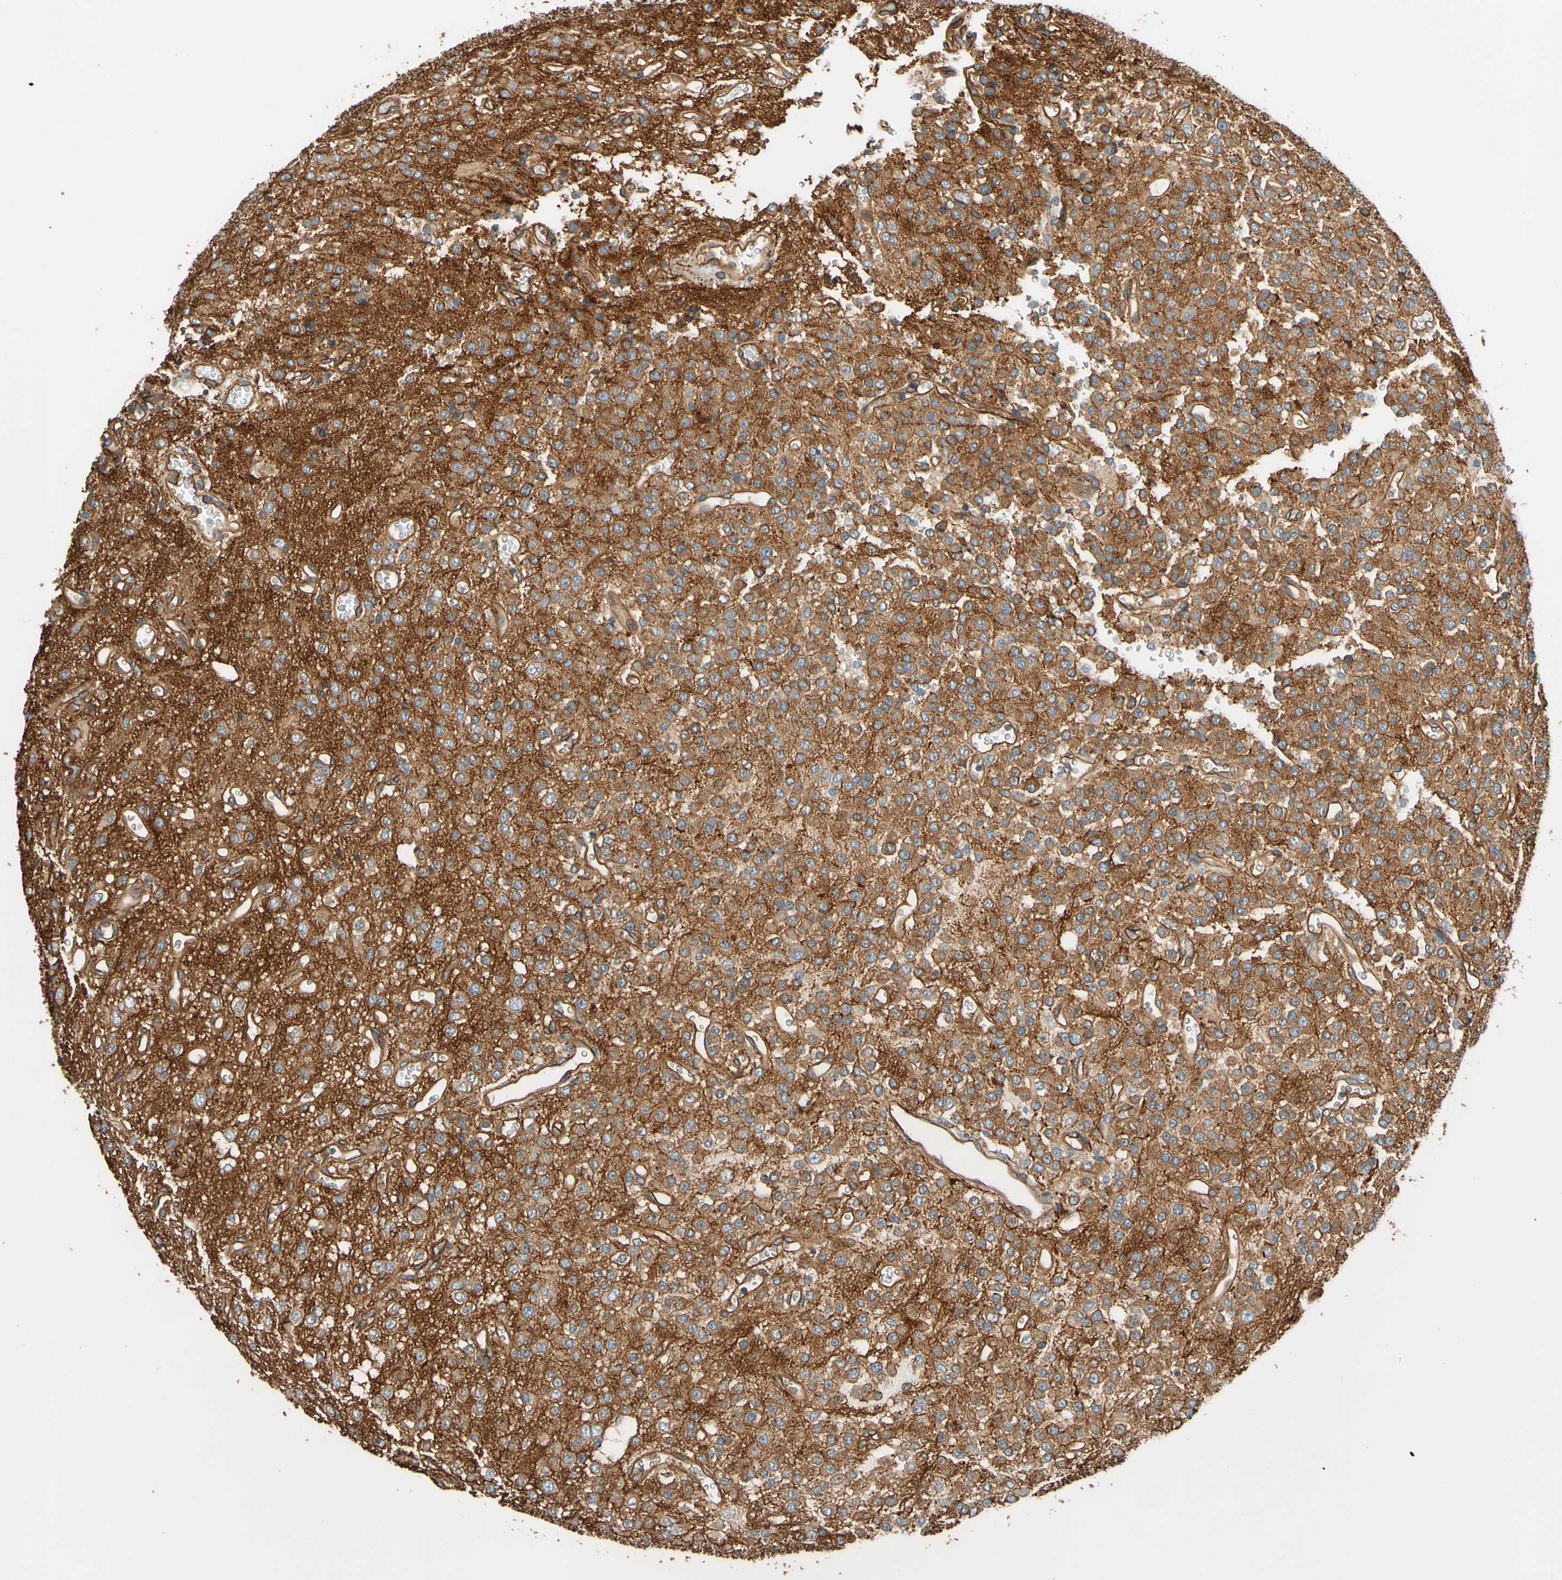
{"staining": {"intensity": "weak", "quantity": ">75%", "location": "cytoplasmic/membranous"}, "tissue": "glioma", "cell_type": "Tumor cells", "image_type": "cancer", "snomed": [{"axis": "morphology", "description": "Glioma, malignant, Low grade"}, {"axis": "topography", "description": "Brain"}], "caption": "This image demonstrates immunohistochemistry staining of low-grade glioma (malignant), with low weak cytoplasmic/membranous staining in approximately >75% of tumor cells.", "gene": "SPTAN1", "patient": {"sex": "male", "age": 38}}